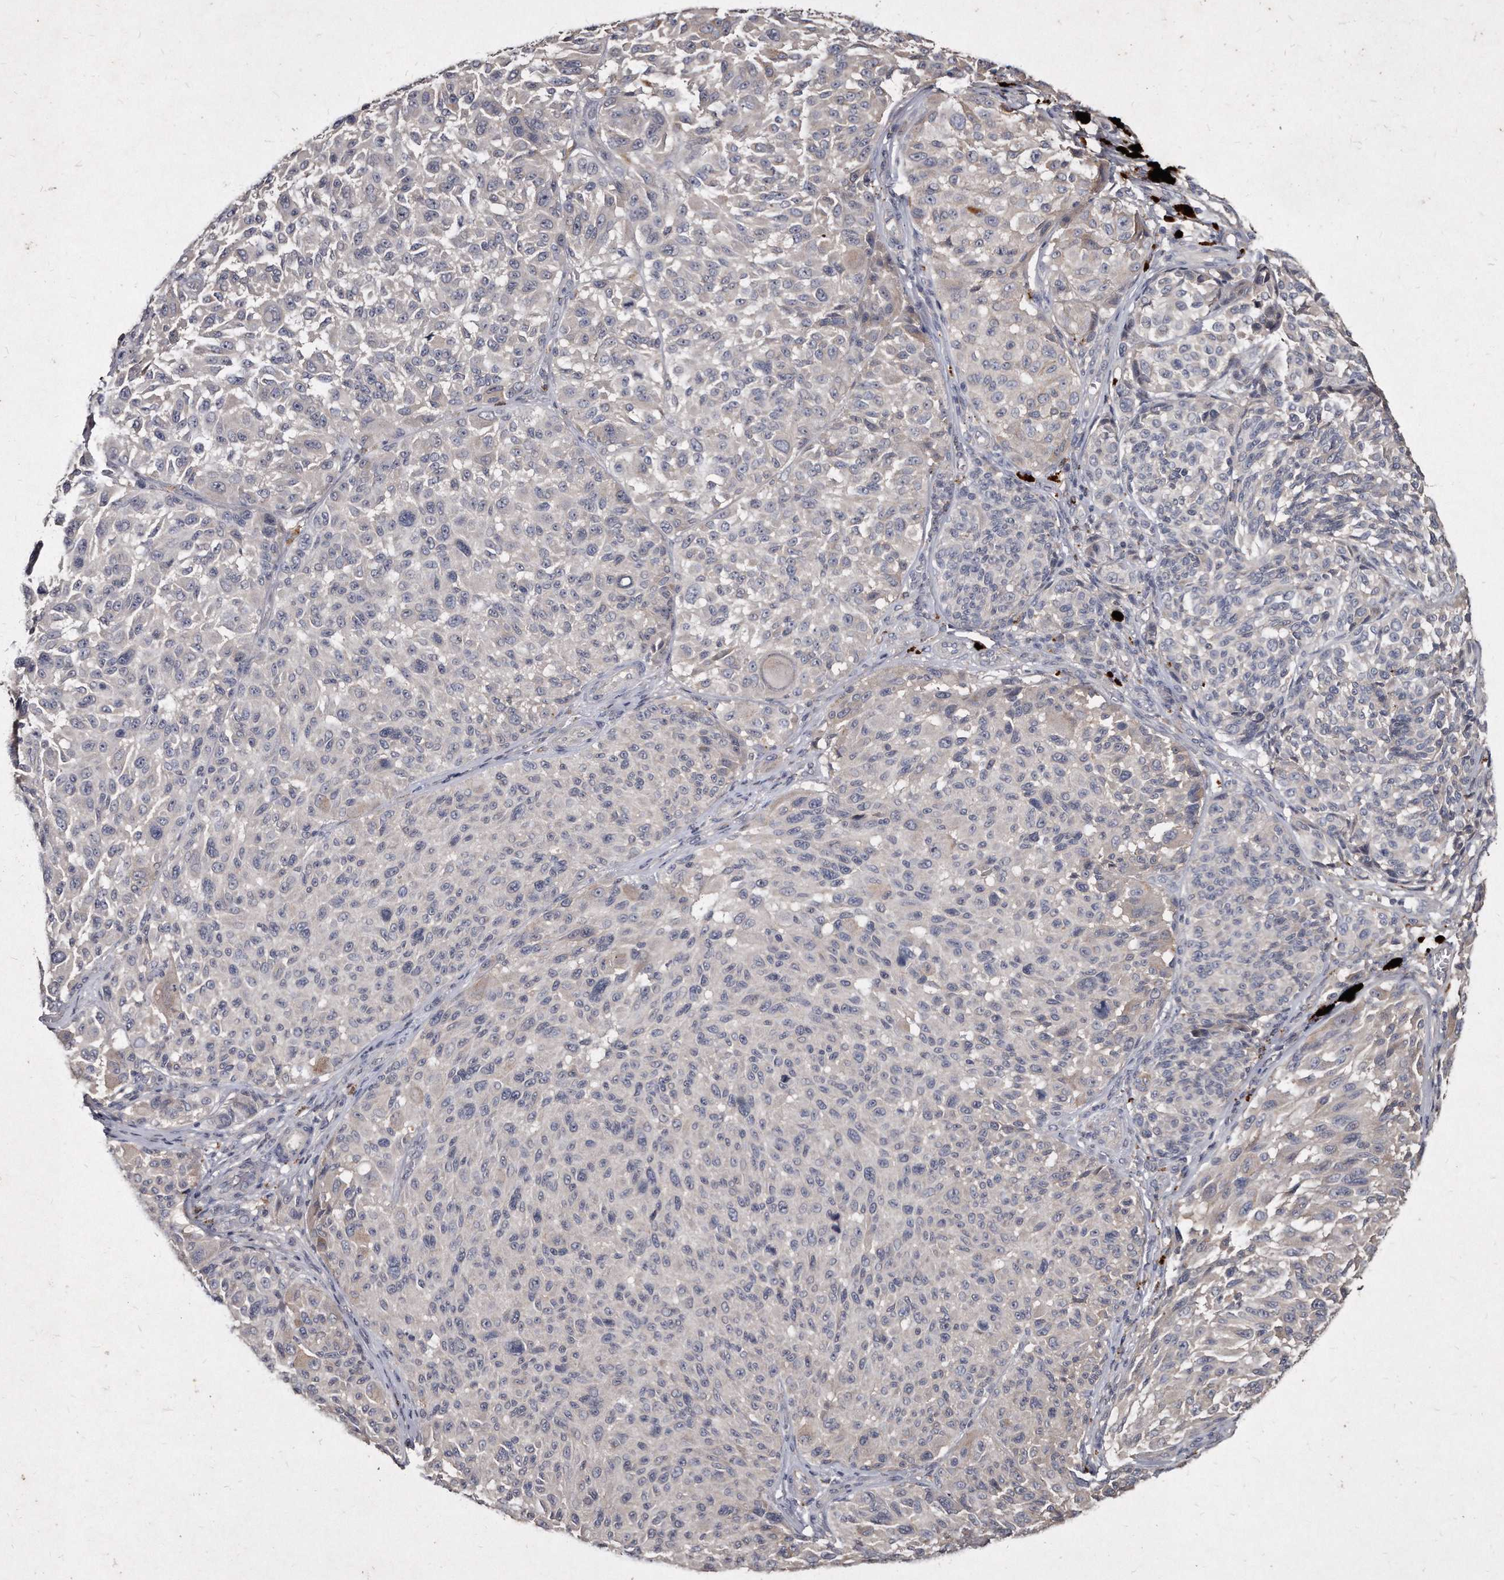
{"staining": {"intensity": "negative", "quantity": "none", "location": "none"}, "tissue": "melanoma", "cell_type": "Tumor cells", "image_type": "cancer", "snomed": [{"axis": "morphology", "description": "Malignant melanoma, NOS"}, {"axis": "topography", "description": "Skin"}], "caption": "High magnification brightfield microscopy of malignant melanoma stained with DAB (brown) and counterstained with hematoxylin (blue): tumor cells show no significant staining.", "gene": "KLHDC3", "patient": {"sex": "male", "age": 83}}